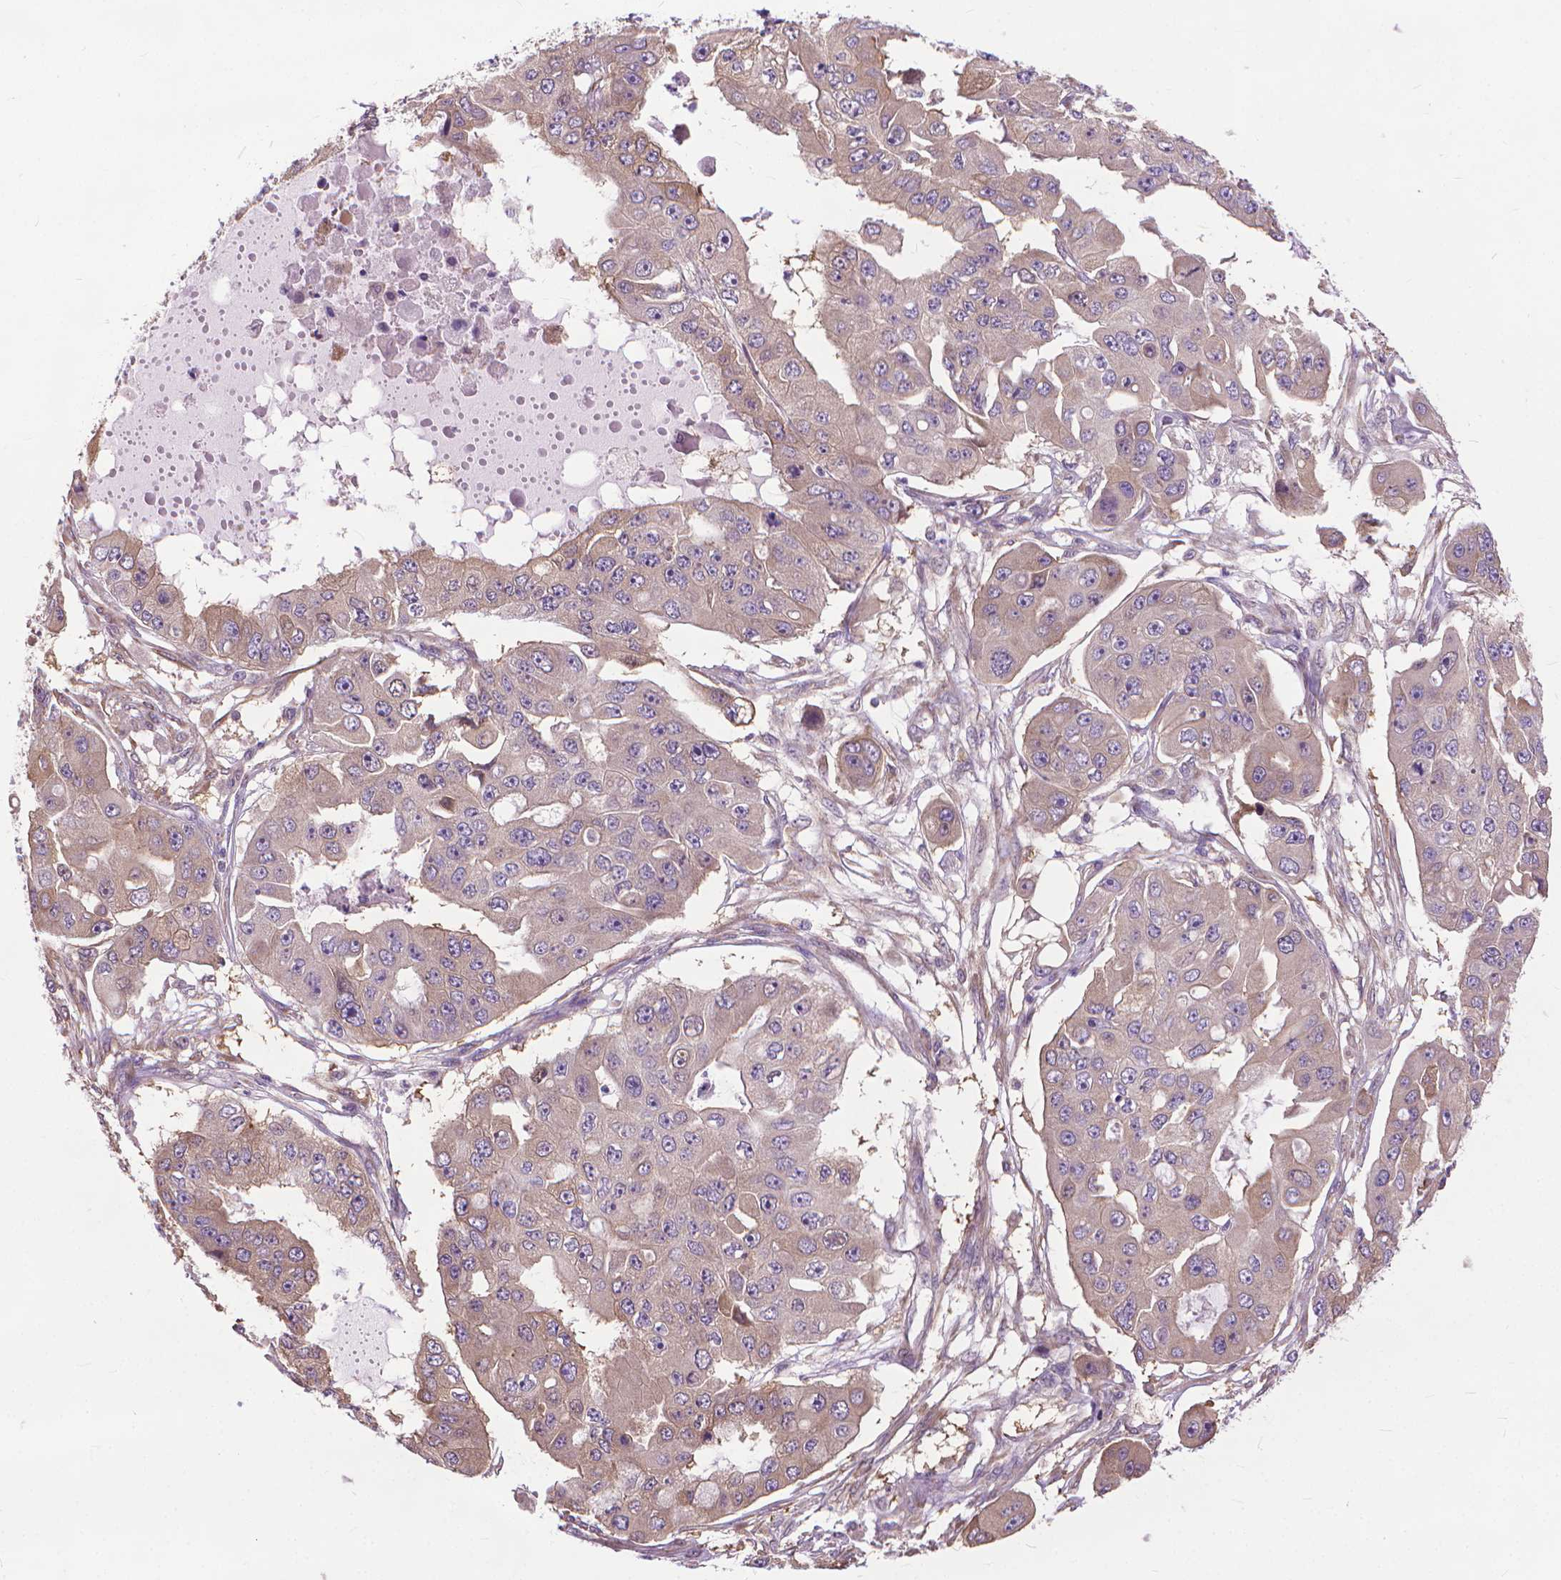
{"staining": {"intensity": "weak", "quantity": "<25%", "location": "cytoplasmic/membranous"}, "tissue": "ovarian cancer", "cell_type": "Tumor cells", "image_type": "cancer", "snomed": [{"axis": "morphology", "description": "Cystadenocarcinoma, serous, NOS"}, {"axis": "topography", "description": "Ovary"}], "caption": "This is a photomicrograph of immunohistochemistry staining of ovarian cancer, which shows no positivity in tumor cells.", "gene": "NUDT1", "patient": {"sex": "female", "age": 56}}